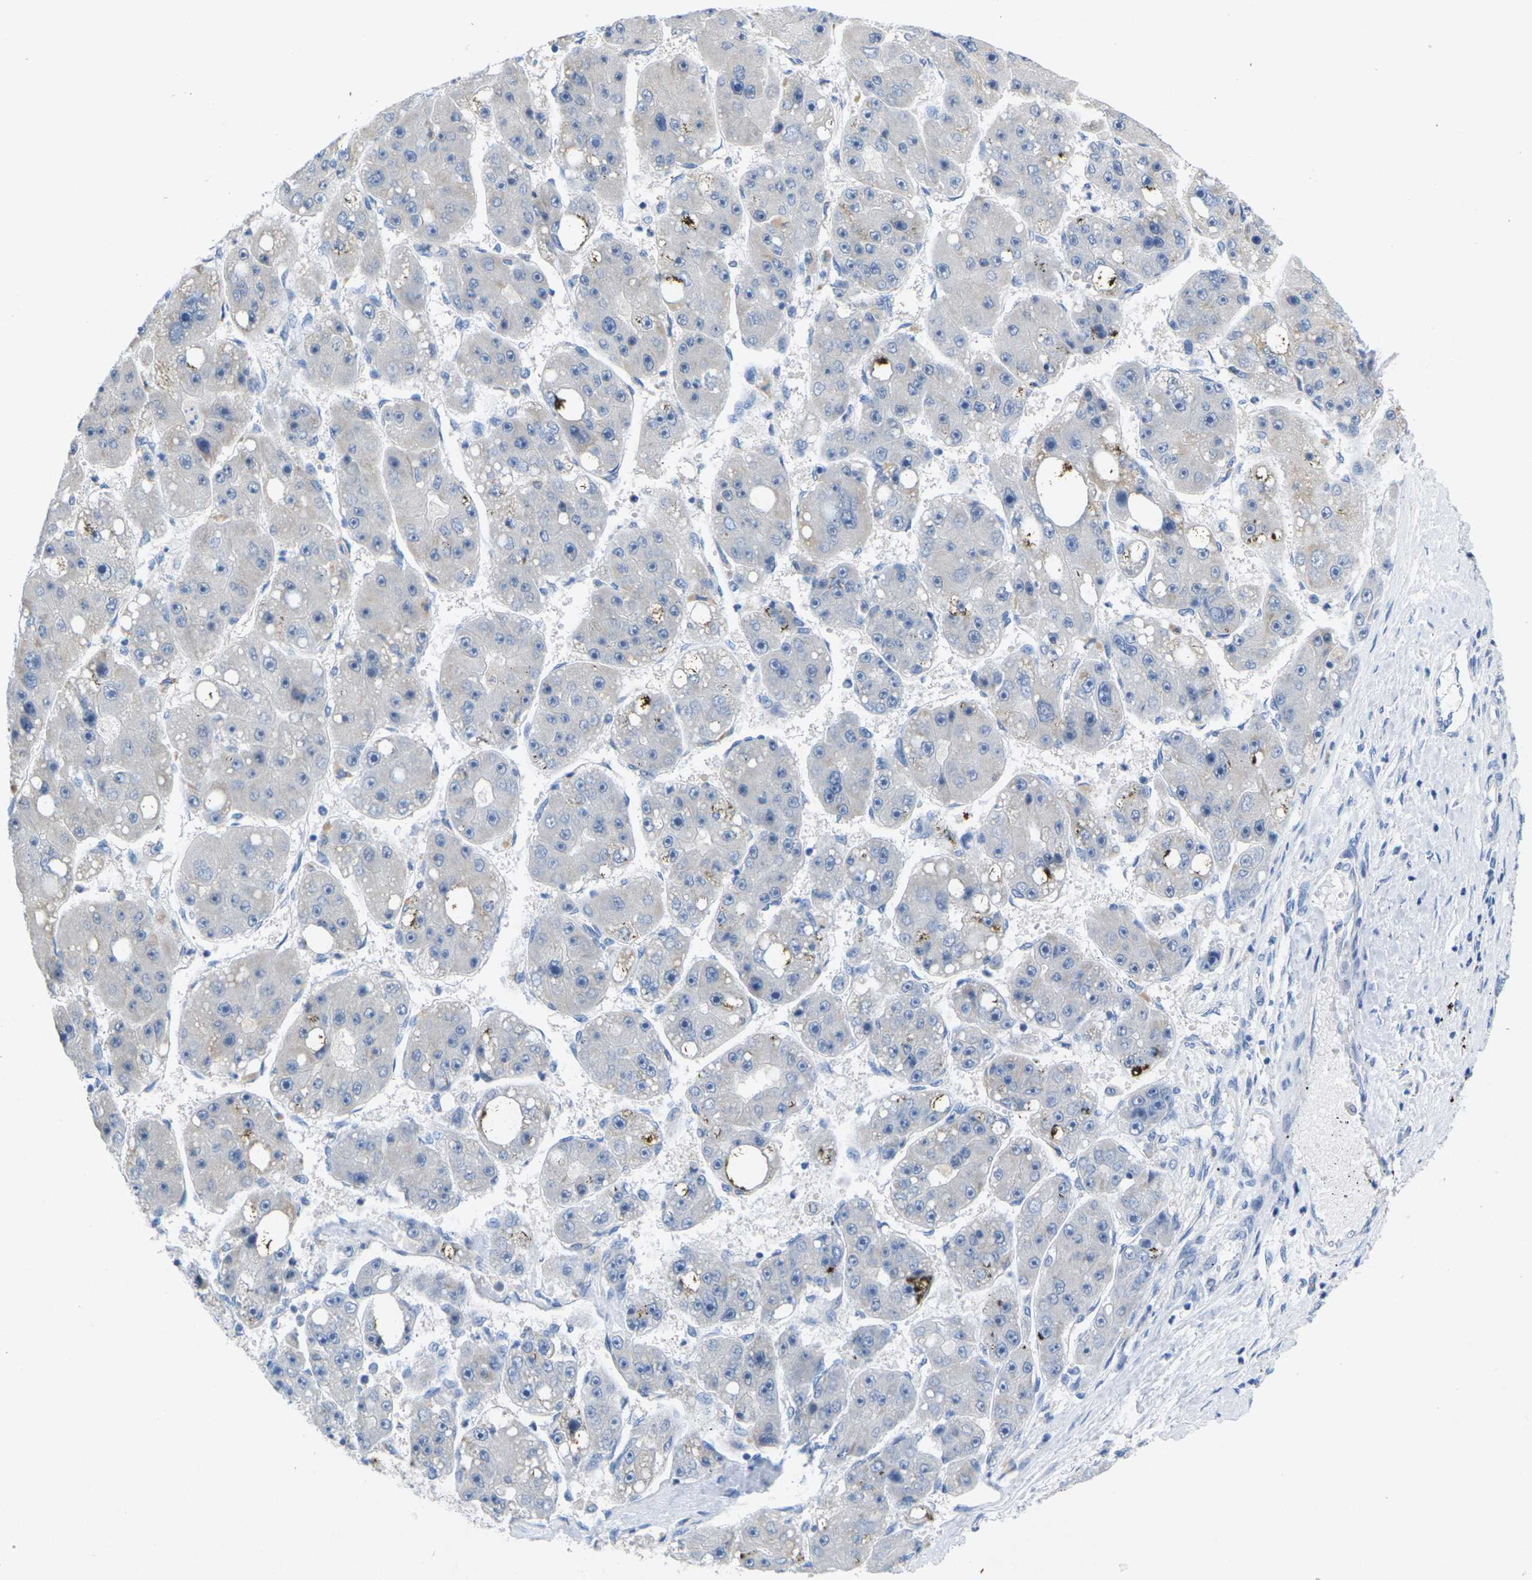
{"staining": {"intensity": "weak", "quantity": "<25%", "location": "cytoplasmic/membranous"}, "tissue": "liver cancer", "cell_type": "Tumor cells", "image_type": "cancer", "snomed": [{"axis": "morphology", "description": "Carcinoma, Hepatocellular, NOS"}, {"axis": "topography", "description": "Liver"}], "caption": "This is a micrograph of immunohistochemistry staining of liver hepatocellular carcinoma, which shows no staining in tumor cells. (DAB (3,3'-diaminobenzidine) immunohistochemistry with hematoxylin counter stain).", "gene": "TNNI3", "patient": {"sex": "female", "age": 61}}